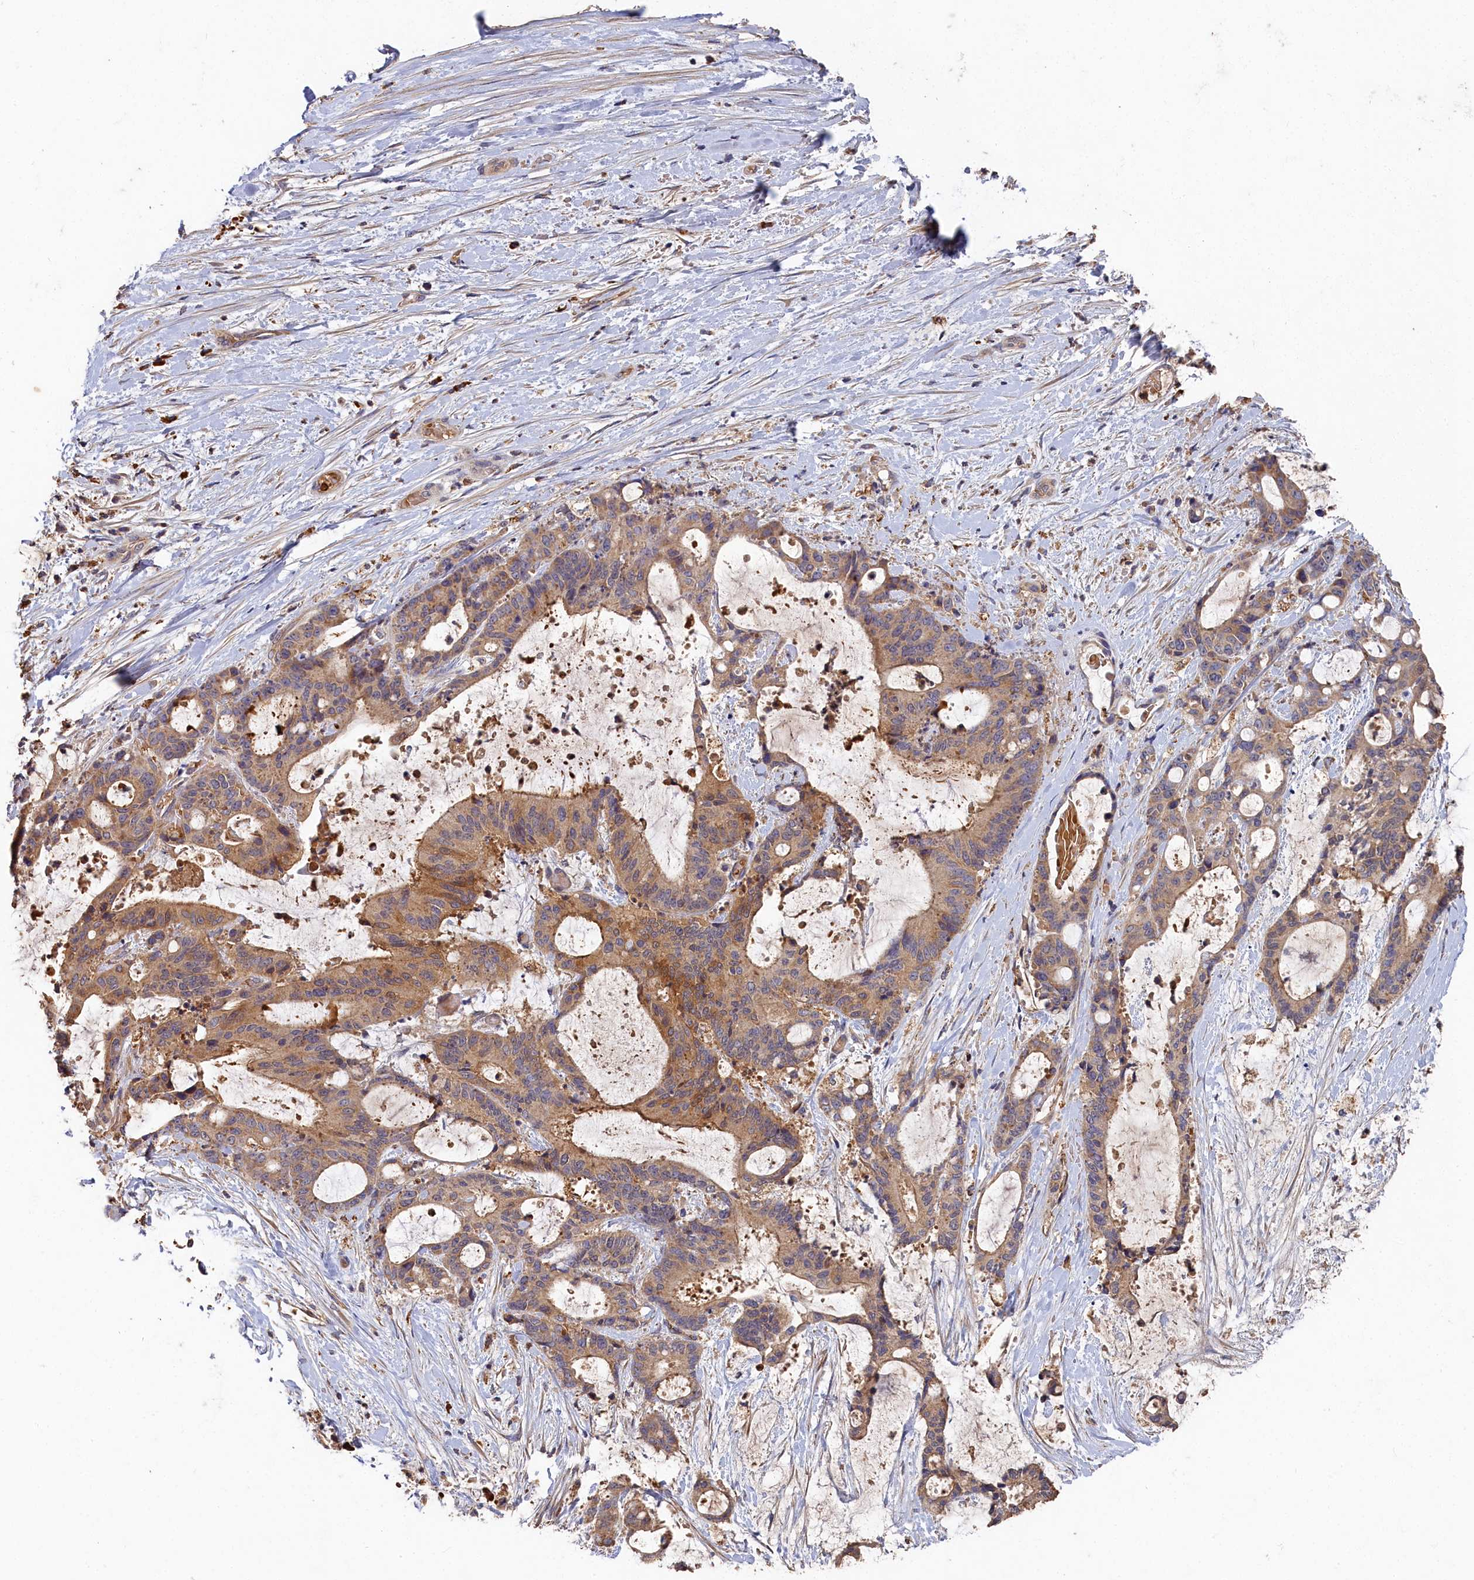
{"staining": {"intensity": "weak", "quantity": ">75%", "location": "cytoplasmic/membranous"}, "tissue": "liver cancer", "cell_type": "Tumor cells", "image_type": "cancer", "snomed": [{"axis": "morphology", "description": "Normal tissue, NOS"}, {"axis": "morphology", "description": "Cholangiocarcinoma"}, {"axis": "topography", "description": "Liver"}, {"axis": "topography", "description": "Peripheral nerve tissue"}], "caption": "The image displays a brown stain indicating the presence of a protein in the cytoplasmic/membranous of tumor cells in liver cholangiocarcinoma.", "gene": "DHRS11", "patient": {"sex": "female", "age": 73}}